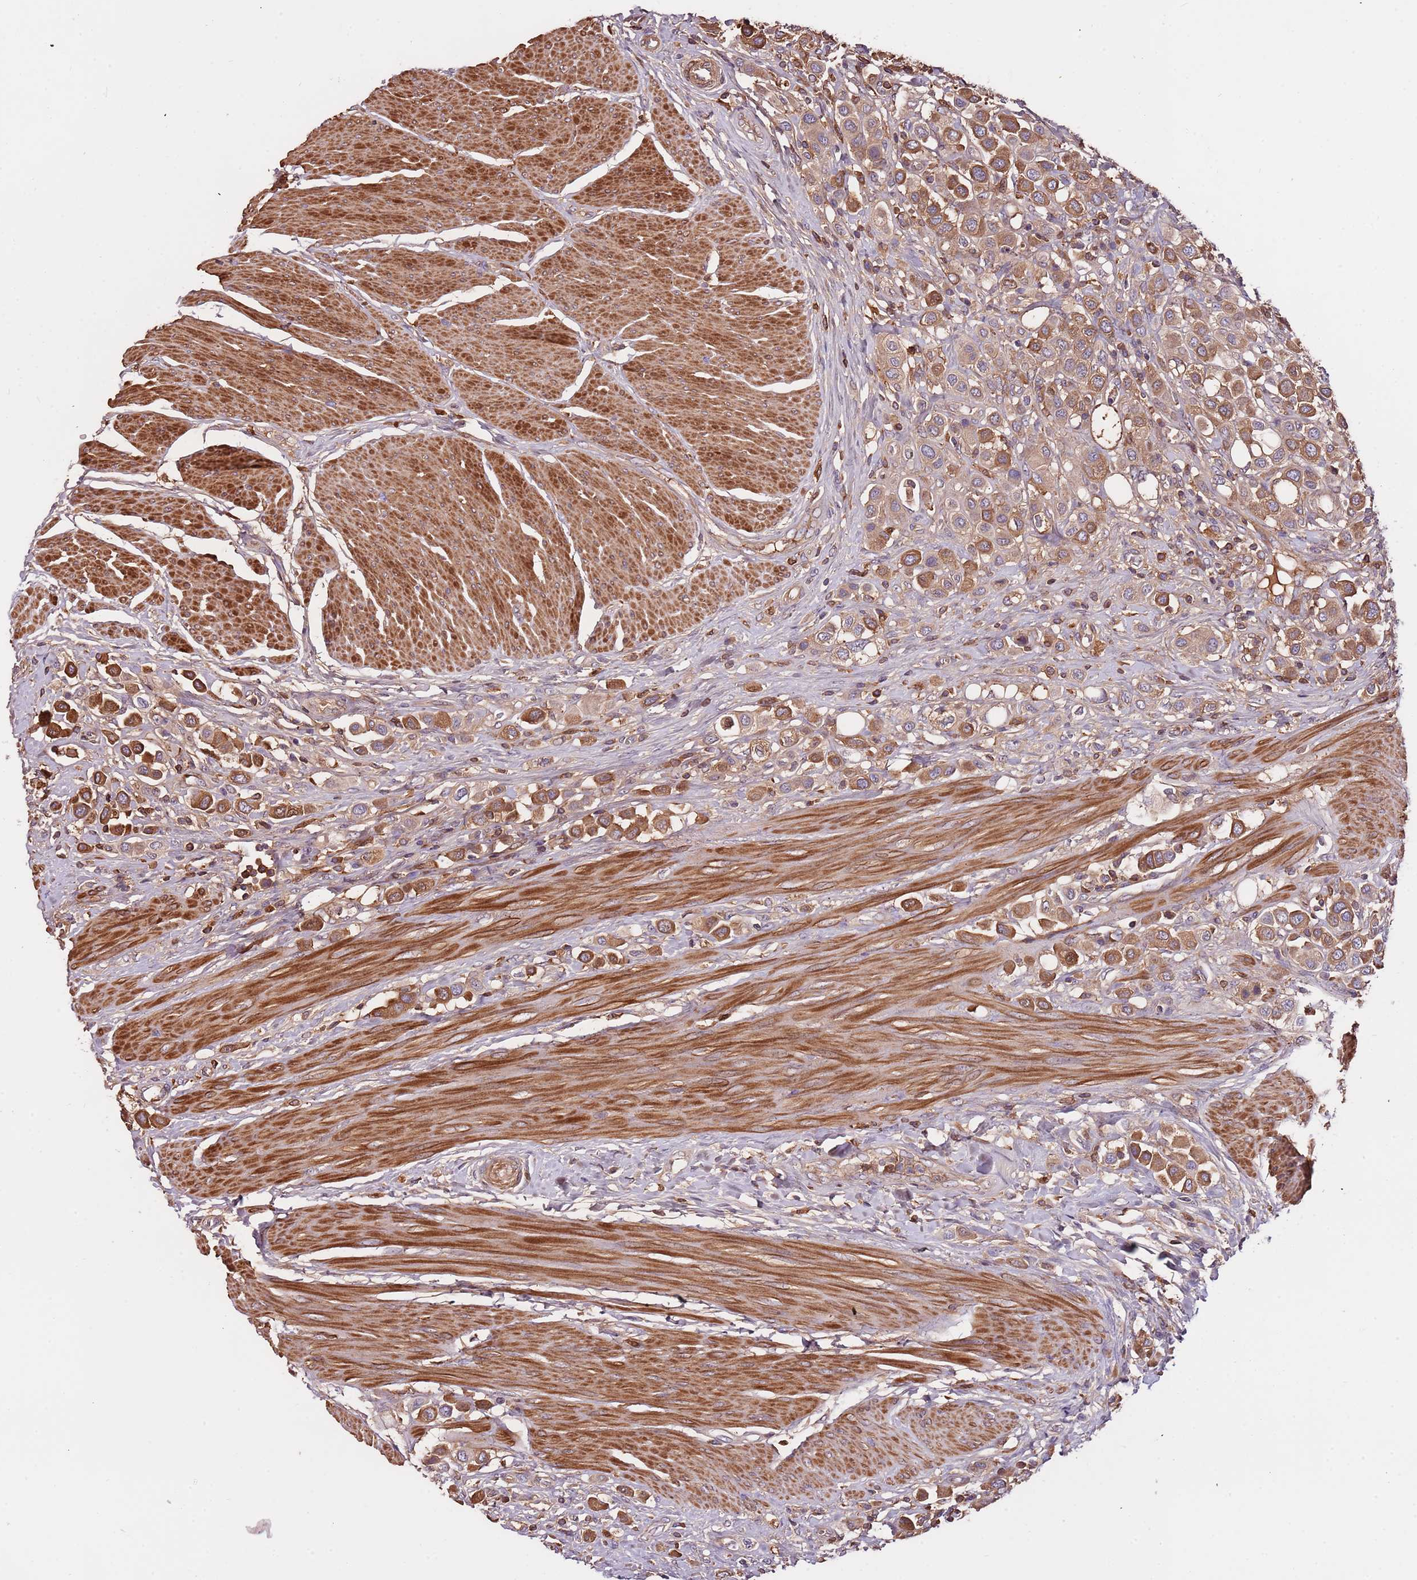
{"staining": {"intensity": "moderate", "quantity": ">75%", "location": "cytoplasmic/membranous"}, "tissue": "urothelial cancer", "cell_type": "Tumor cells", "image_type": "cancer", "snomed": [{"axis": "morphology", "description": "Urothelial carcinoma, High grade"}, {"axis": "topography", "description": "Urinary bladder"}], "caption": "IHC micrograph of neoplastic tissue: high-grade urothelial carcinoma stained using immunohistochemistry (IHC) demonstrates medium levels of moderate protein expression localized specifically in the cytoplasmic/membranous of tumor cells, appearing as a cytoplasmic/membranous brown color.", "gene": "DENR", "patient": {"sex": "male", "age": 50}}